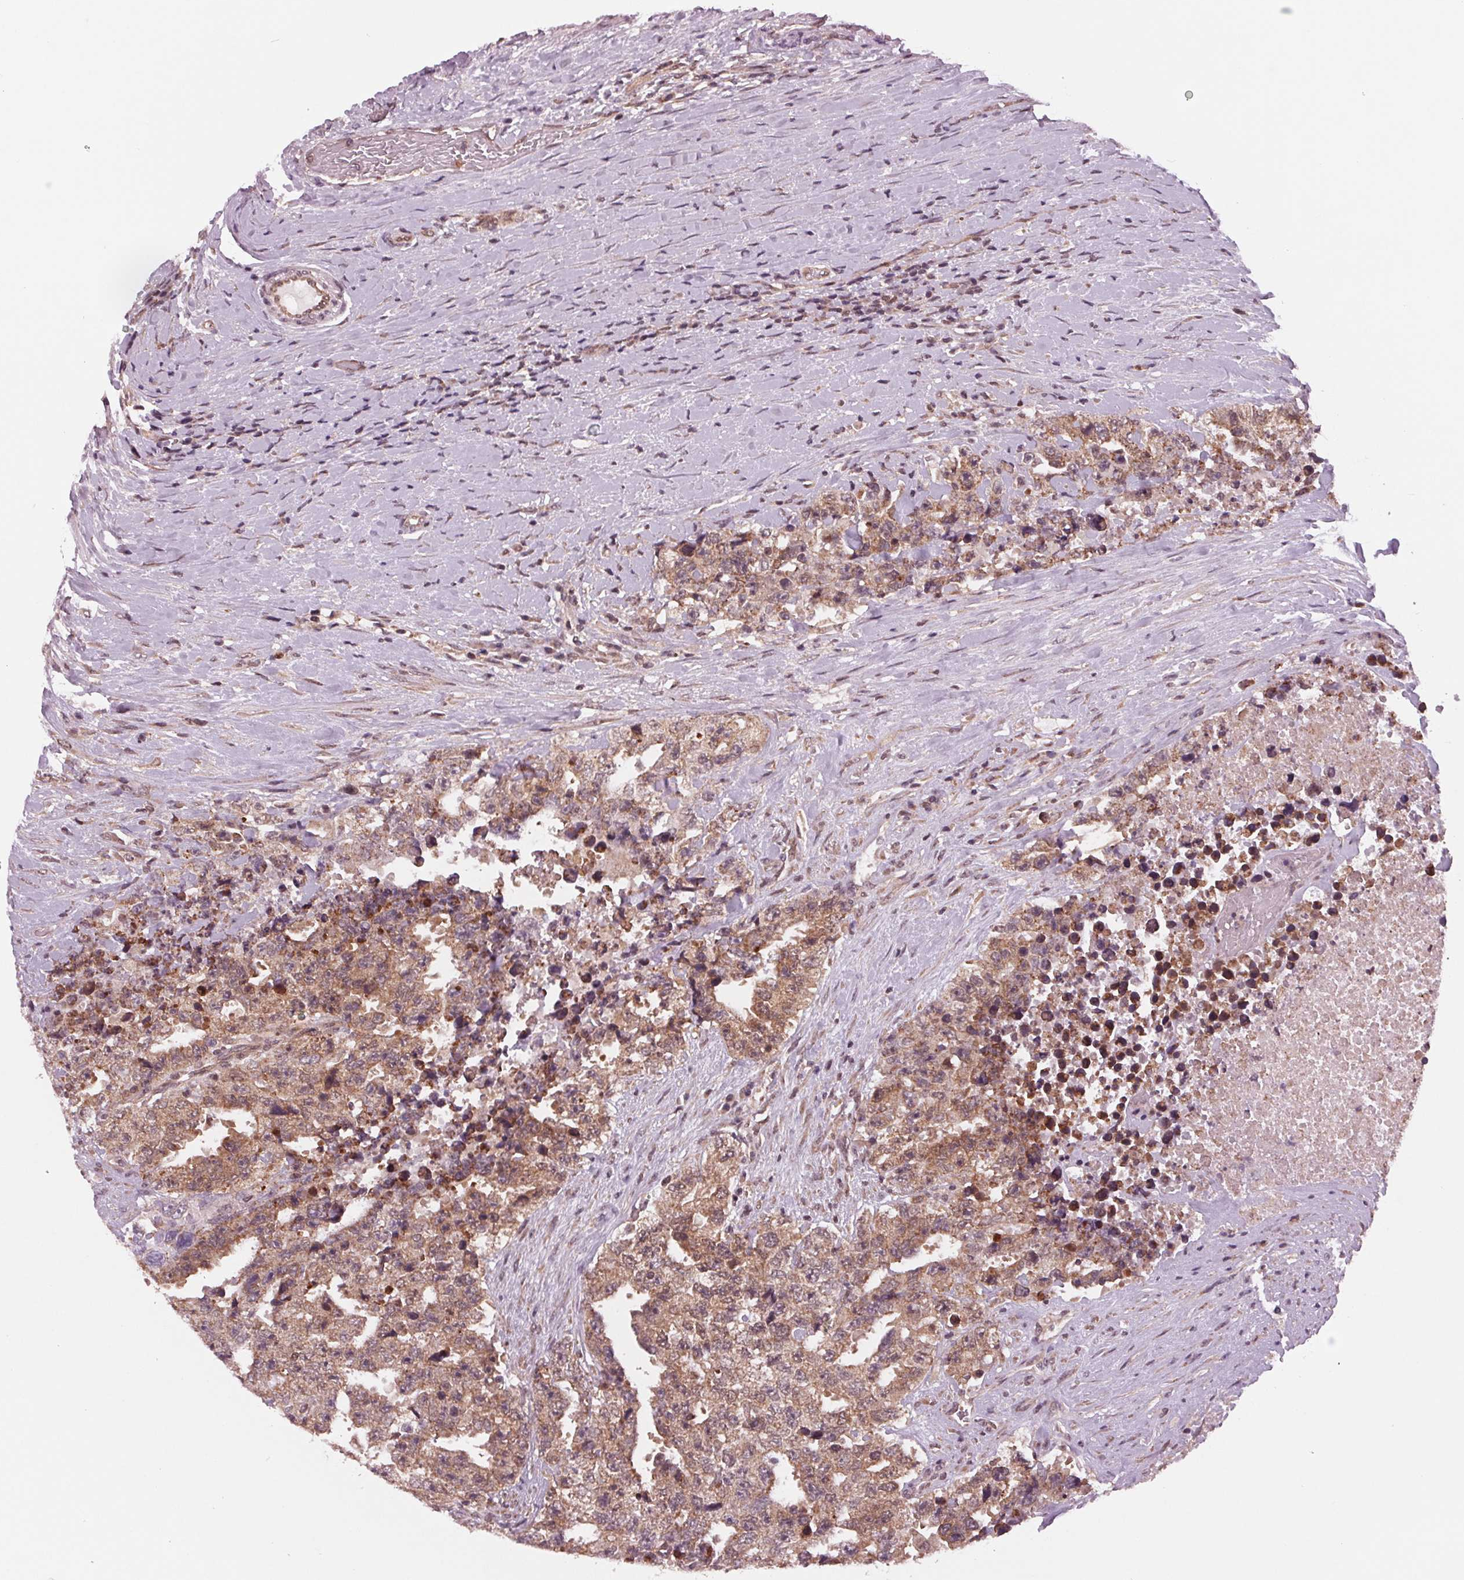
{"staining": {"intensity": "weak", "quantity": ">75%", "location": "cytoplasmic/membranous"}, "tissue": "testis cancer", "cell_type": "Tumor cells", "image_type": "cancer", "snomed": [{"axis": "morphology", "description": "Carcinoma, Embryonal, NOS"}, {"axis": "topography", "description": "Testis"}], "caption": "Embryonal carcinoma (testis) was stained to show a protein in brown. There is low levels of weak cytoplasmic/membranous staining in about >75% of tumor cells. (IHC, brightfield microscopy, high magnification).", "gene": "STAT3", "patient": {"sex": "male", "age": 24}}